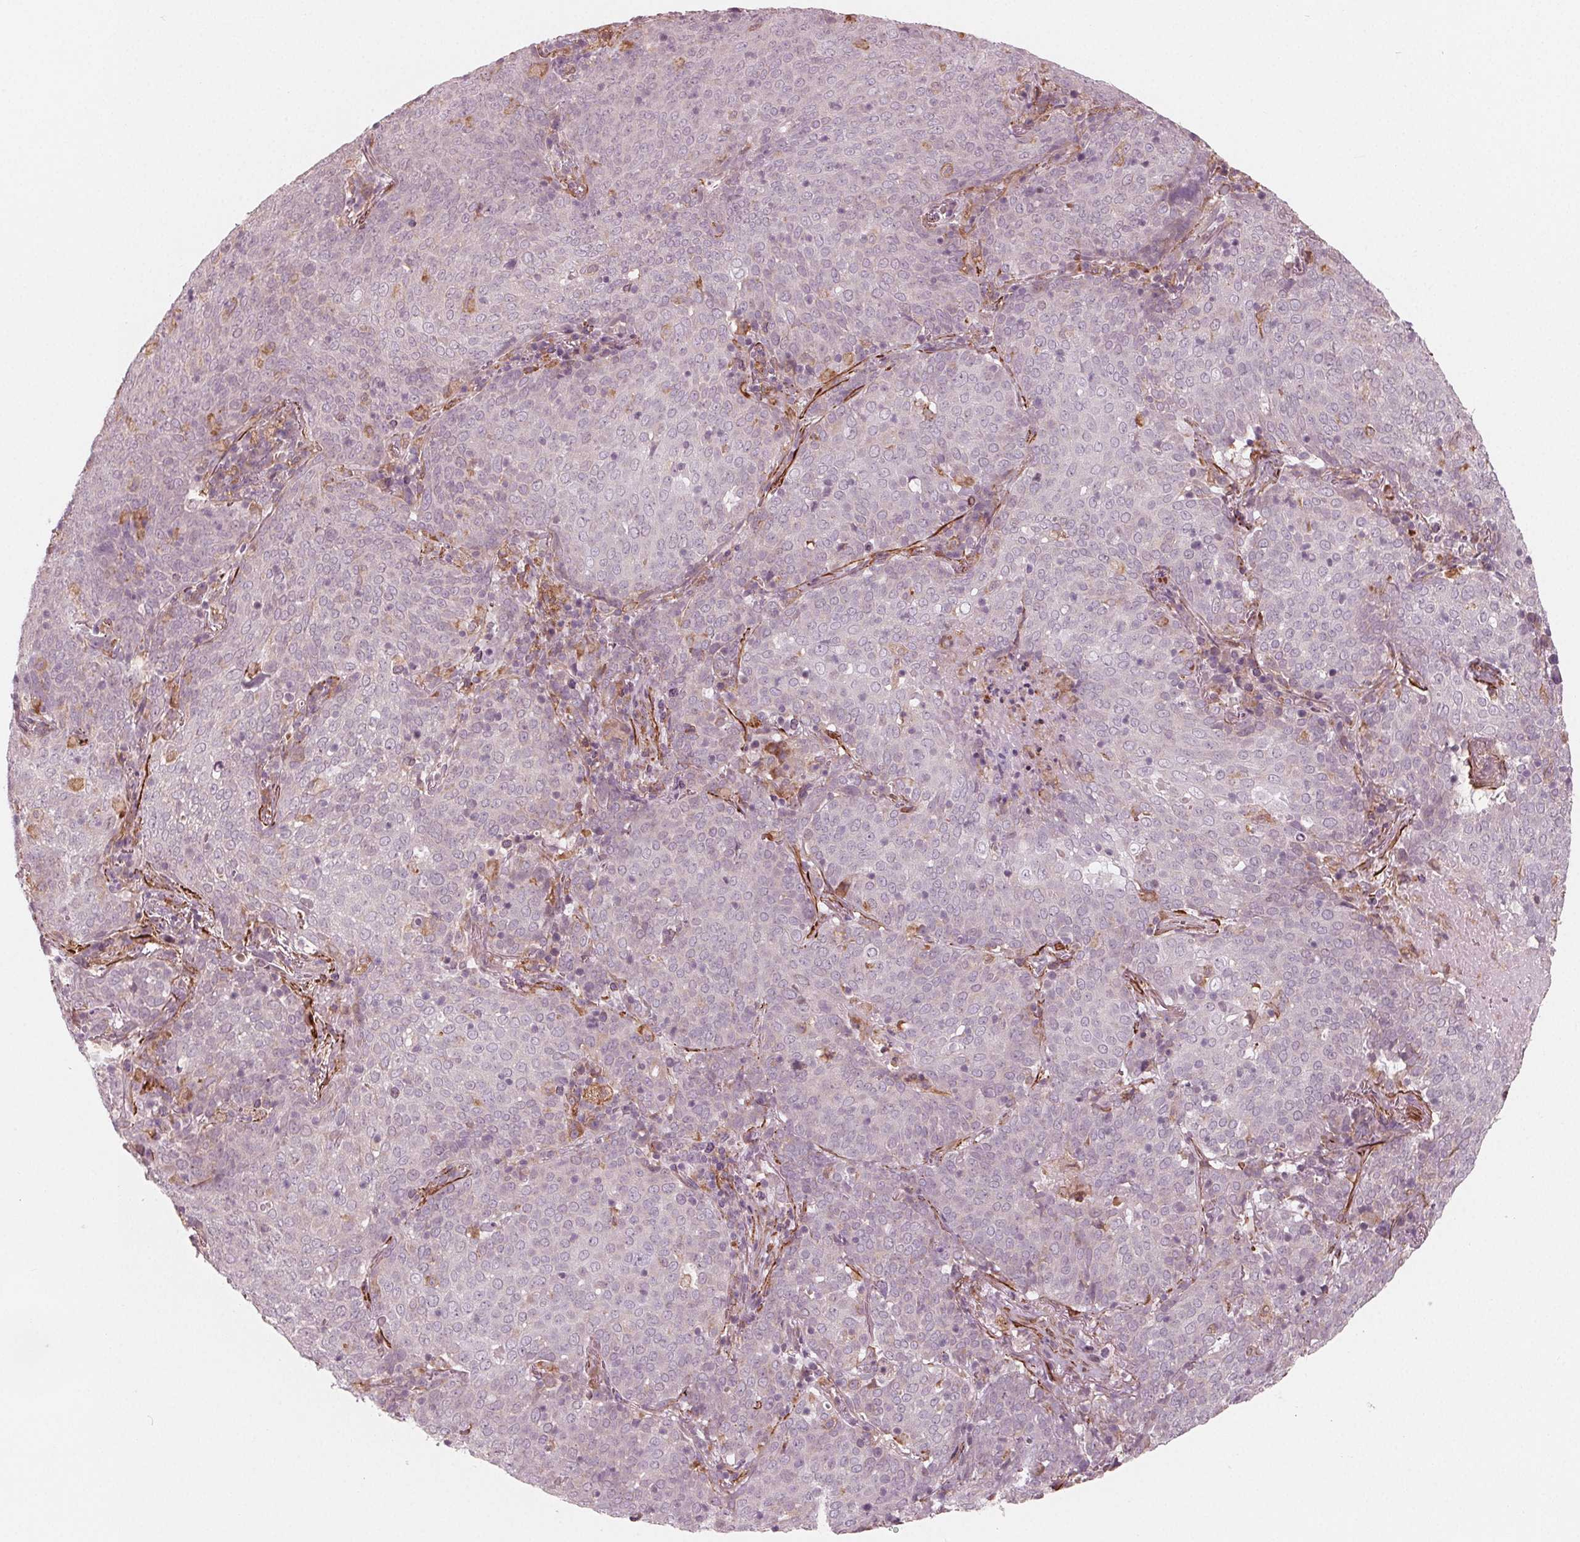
{"staining": {"intensity": "negative", "quantity": "none", "location": "none"}, "tissue": "lung cancer", "cell_type": "Tumor cells", "image_type": "cancer", "snomed": [{"axis": "morphology", "description": "Squamous cell carcinoma, NOS"}, {"axis": "topography", "description": "Lung"}], "caption": "Tumor cells show no significant expression in lung squamous cell carcinoma. Brightfield microscopy of IHC stained with DAB (3,3'-diaminobenzidine) (brown) and hematoxylin (blue), captured at high magnification.", "gene": "MIER3", "patient": {"sex": "male", "age": 82}}